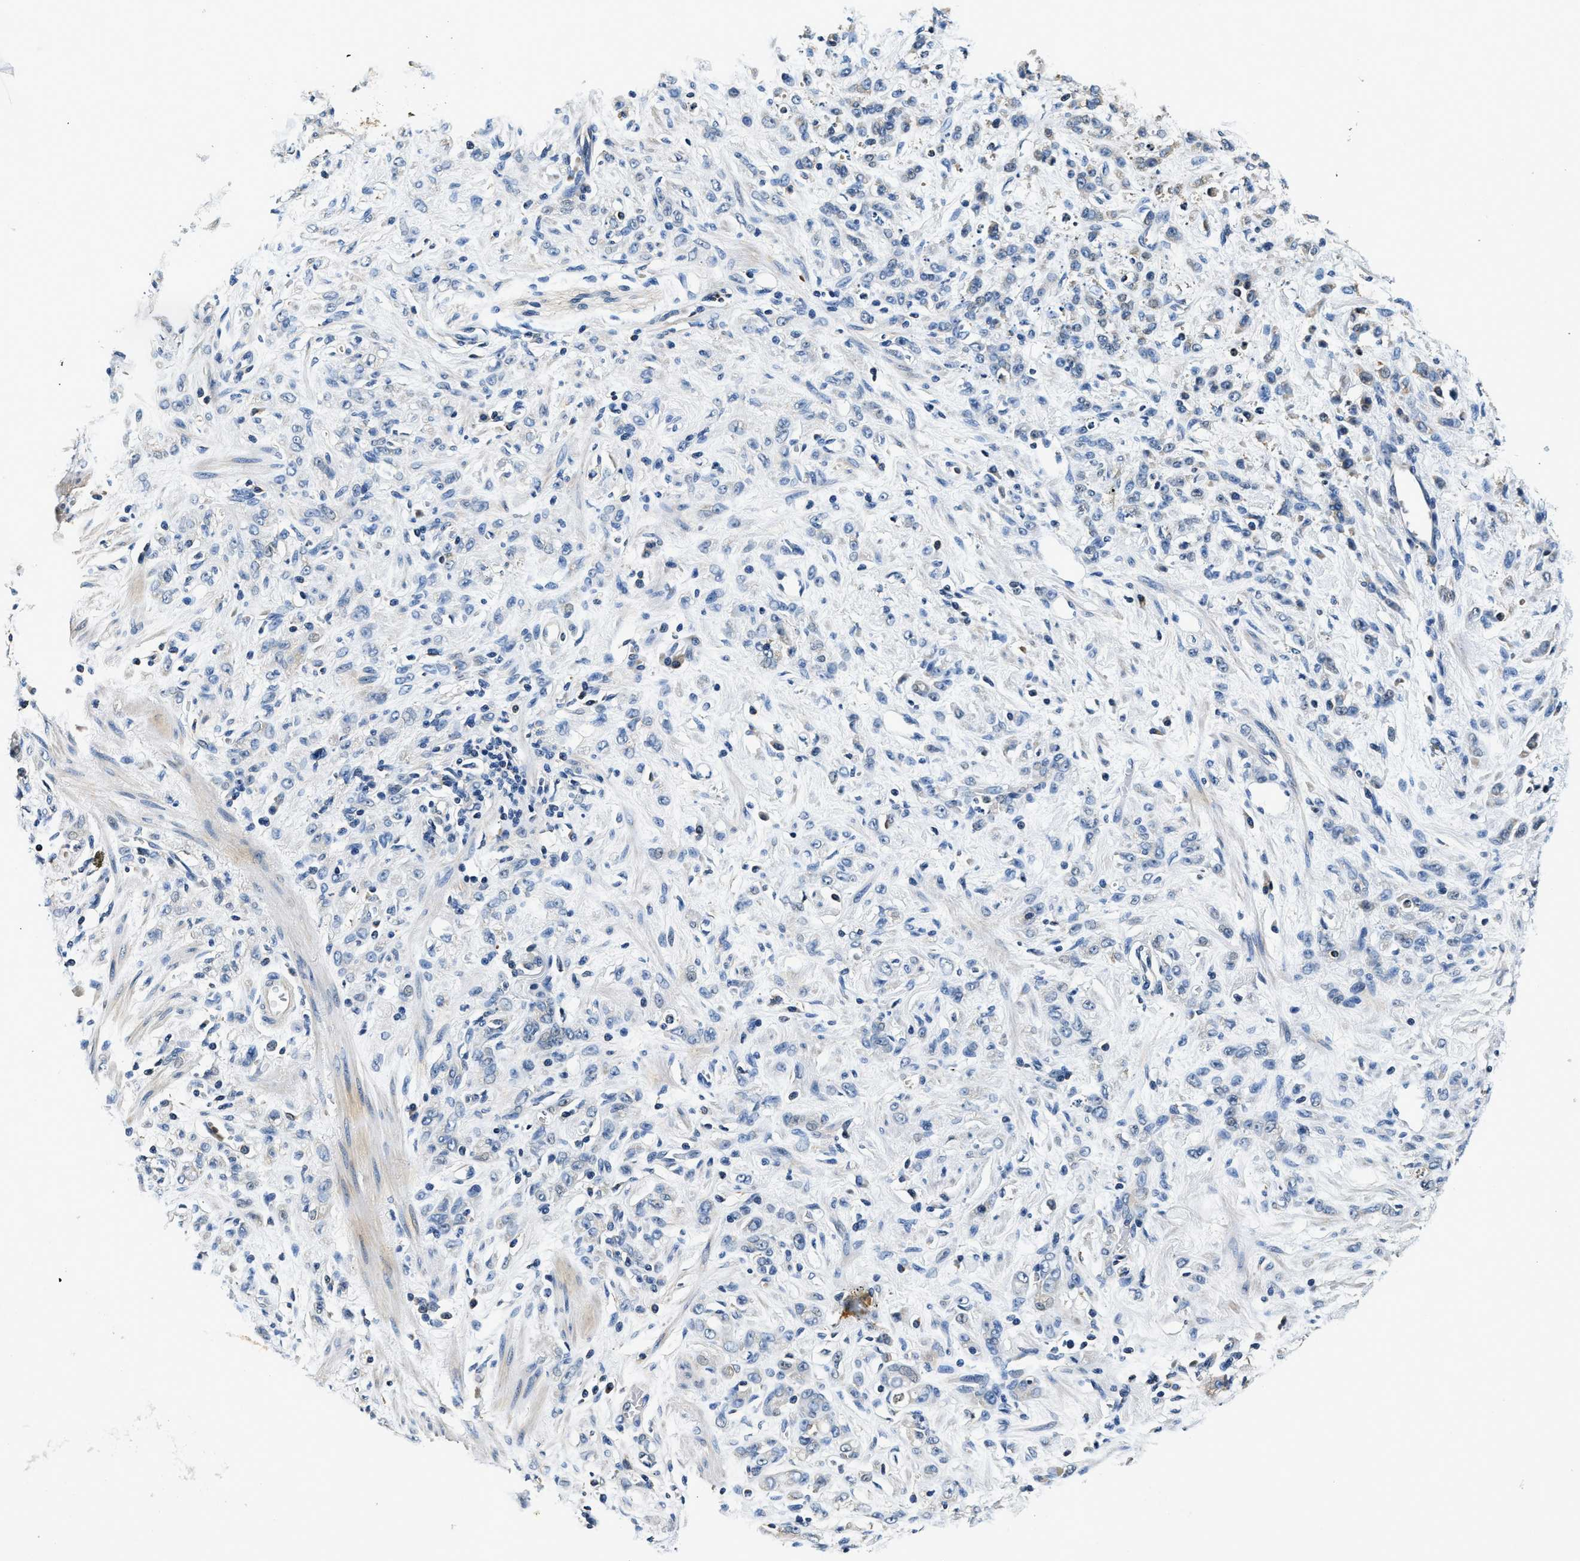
{"staining": {"intensity": "negative", "quantity": "none", "location": "none"}, "tissue": "stomach cancer", "cell_type": "Tumor cells", "image_type": "cancer", "snomed": [{"axis": "morphology", "description": "Normal tissue, NOS"}, {"axis": "morphology", "description": "Adenocarcinoma, NOS"}, {"axis": "topography", "description": "Stomach"}], "caption": "A high-resolution histopathology image shows immunohistochemistry (IHC) staining of stomach cancer, which displays no significant positivity in tumor cells.", "gene": "RESF1", "patient": {"sex": "male", "age": 82}}